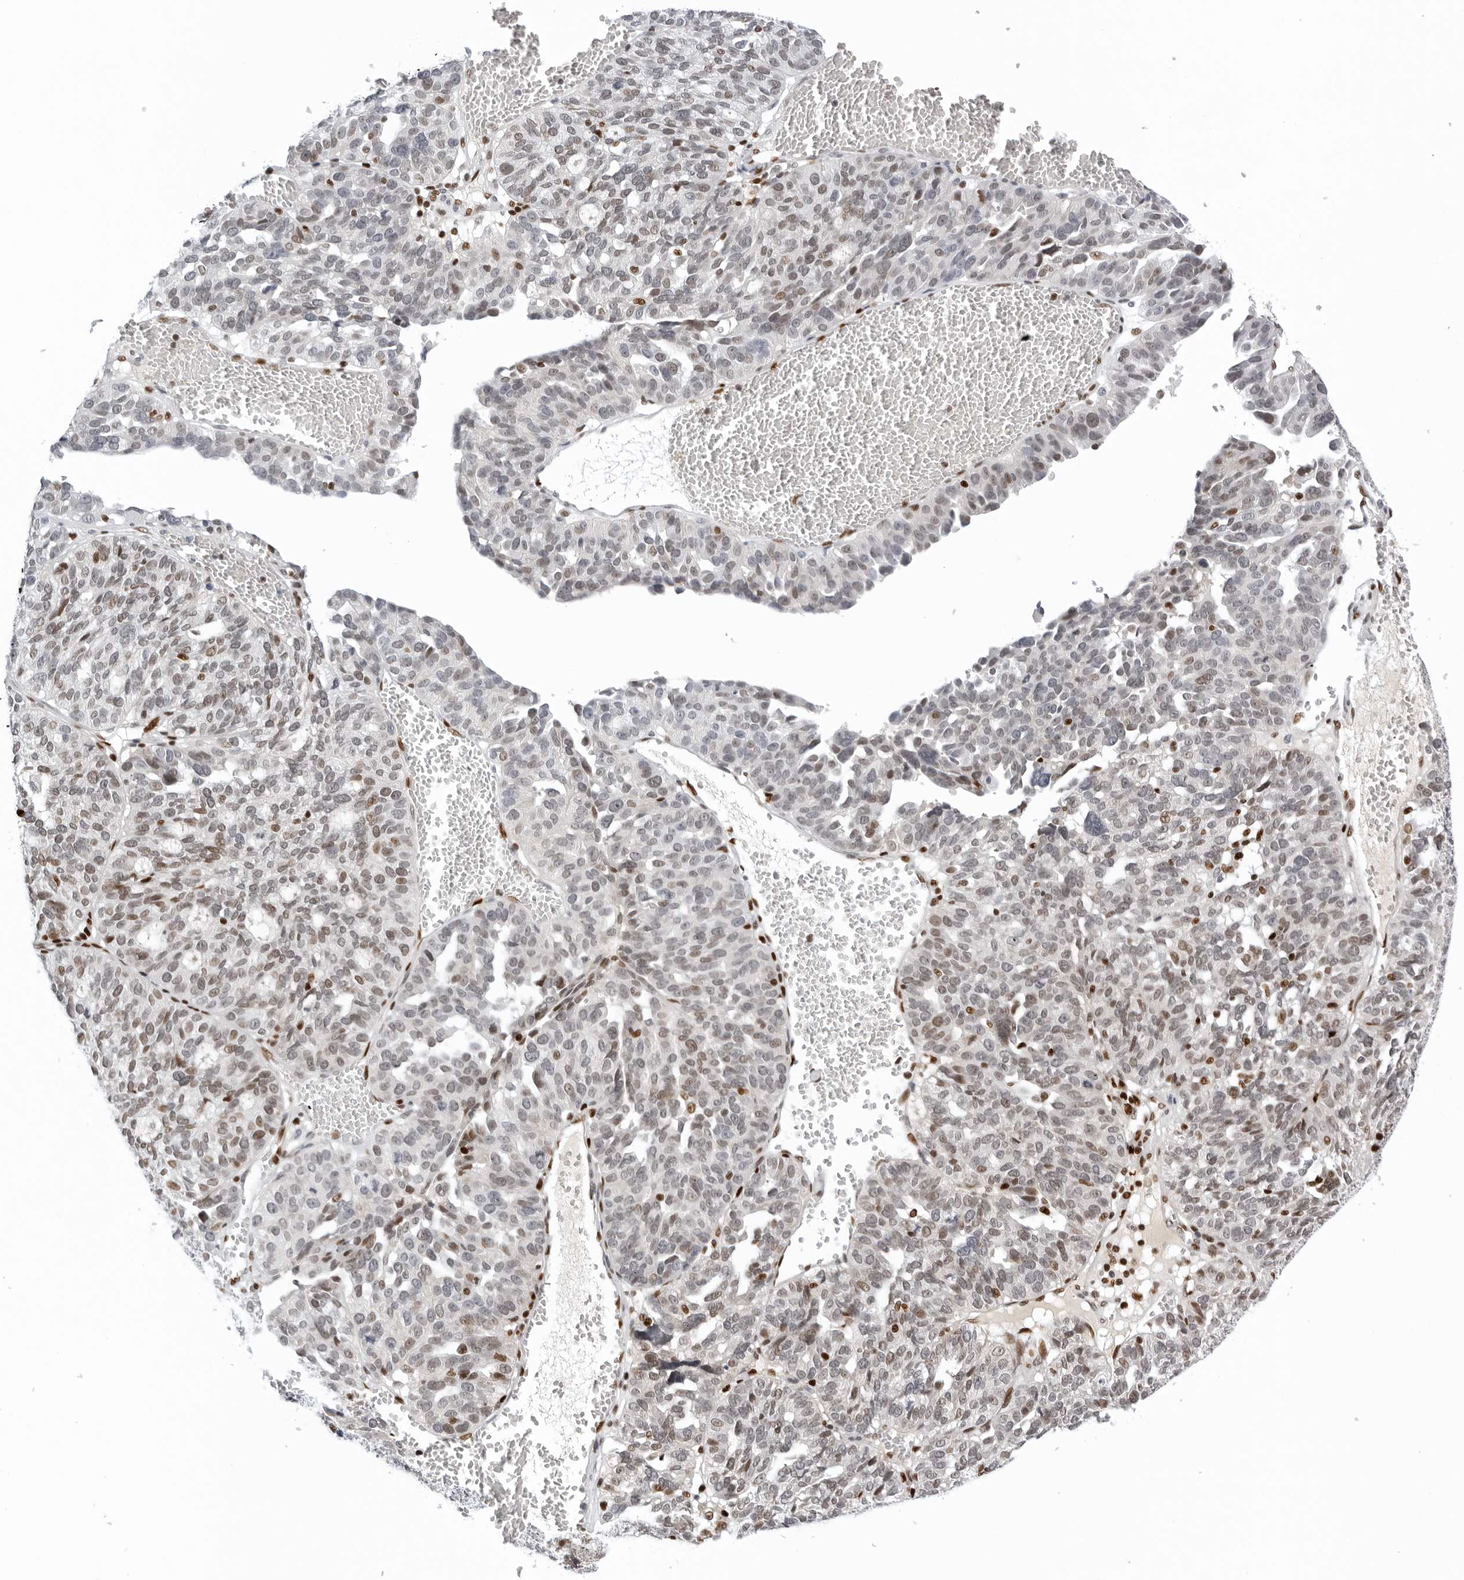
{"staining": {"intensity": "moderate", "quantity": "<25%", "location": "nuclear"}, "tissue": "ovarian cancer", "cell_type": "Tumor cells", "image_type": "cancer", "snomed": [{"axis": "morphology", "description": "Cystadenocarcinoma, serous, NOS"}, {"axis": "topography", "description": "Ovary"}], "caption": "The histopathology image reveals a brown stain indicating the presence of a protein in the nuclear of tumor cells in ovarian cancer (serous cystadenocarcinoma).", "gene": "OGG1", "patient": {"sex": "female", "age": 59}}